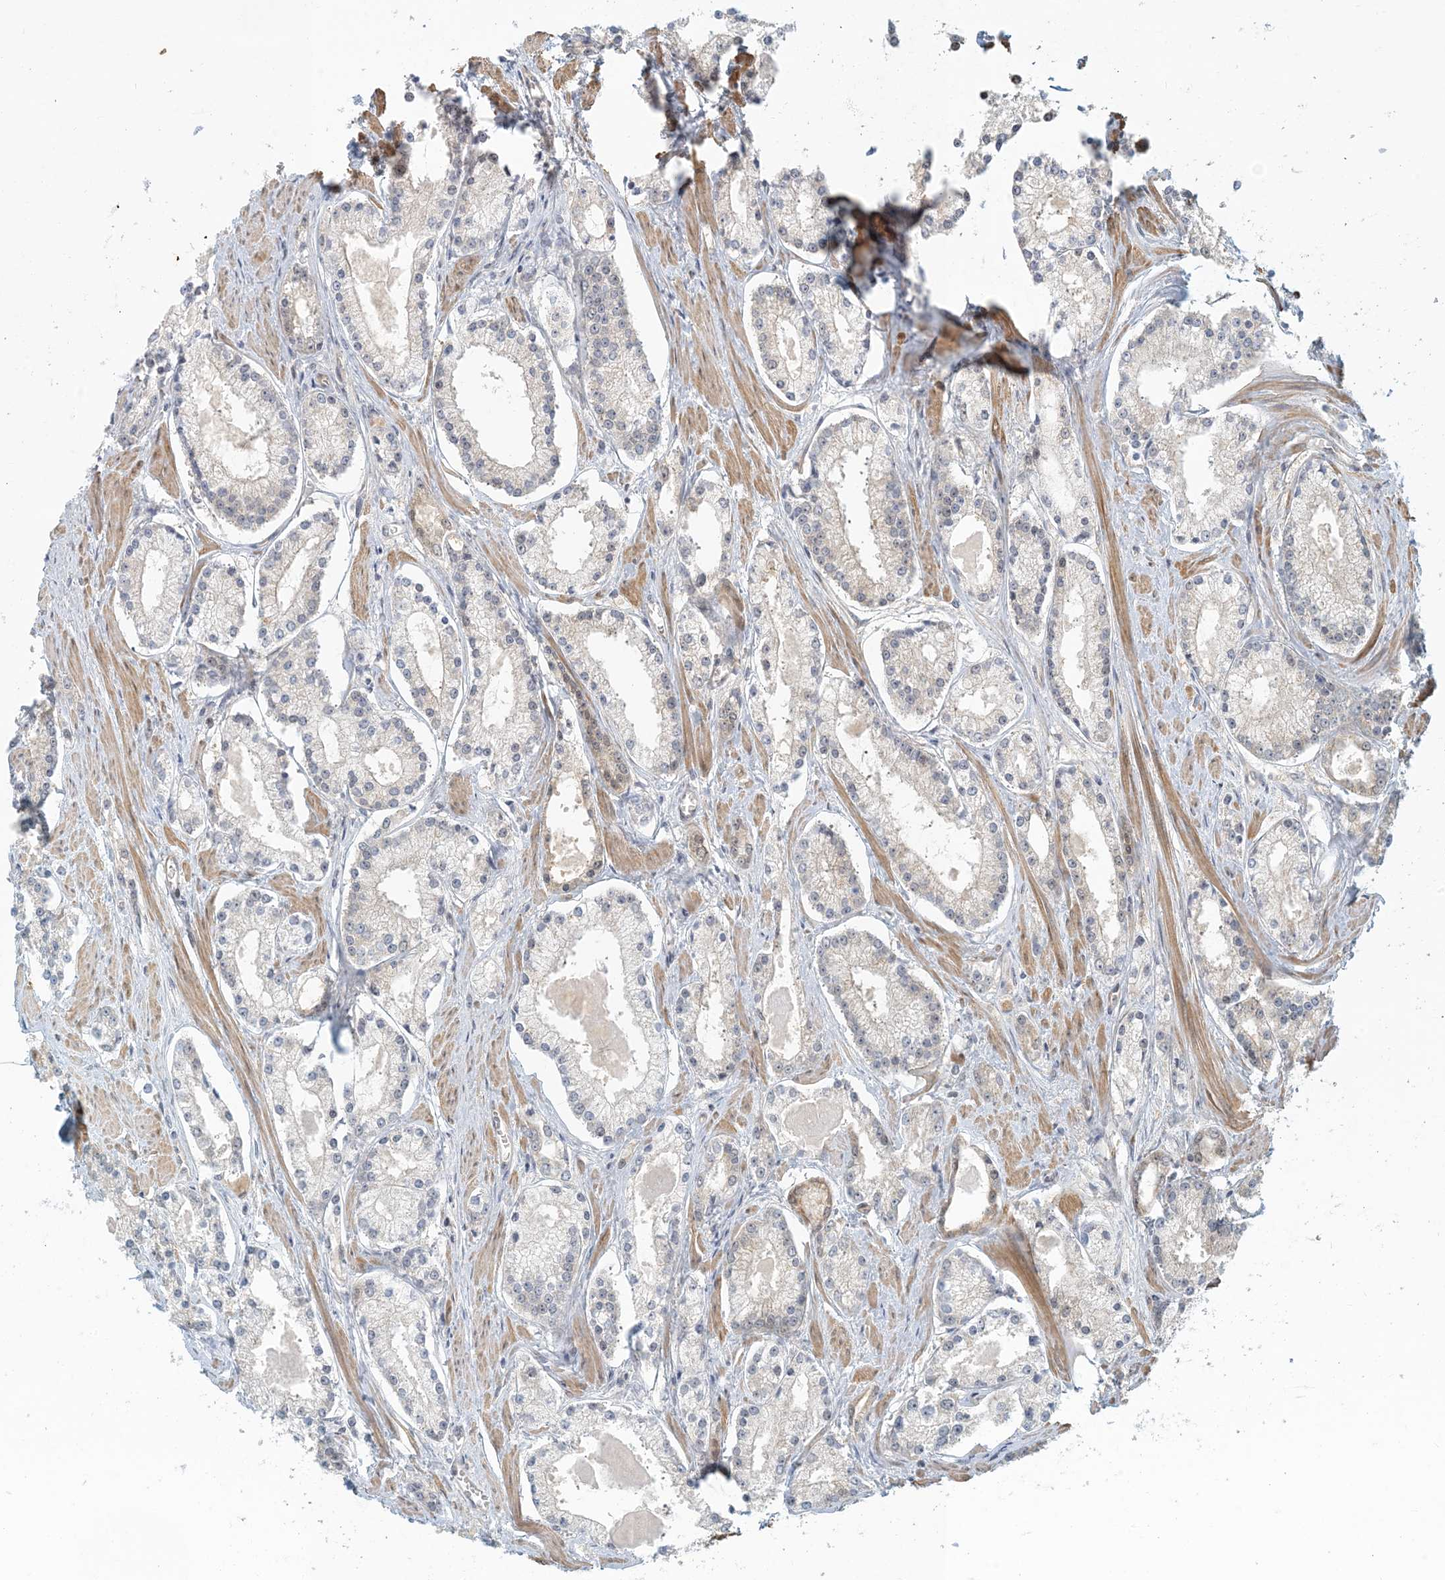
{"staining": {"intensity": "negative", "quantity": "none", "location": "none"}, "tissue": "prostate cancer", "cell_type": "Tumor cells", "image_type": "cancer", "snomed": [{"axis": "morphology", "description": "Adenocarcinoma, Low grade"}, {"axis": "topography", "description": "Prostate"}], "caption": "This histopathology image is of prostate cancer stained with immunohistochemistry (IHC) to label a protein in brown with the nuclei are counter-stained blue. There is no expression in tumor cells.", "gene": "MAPKBP1", "patient": {"sex": "male", "age": 54}}